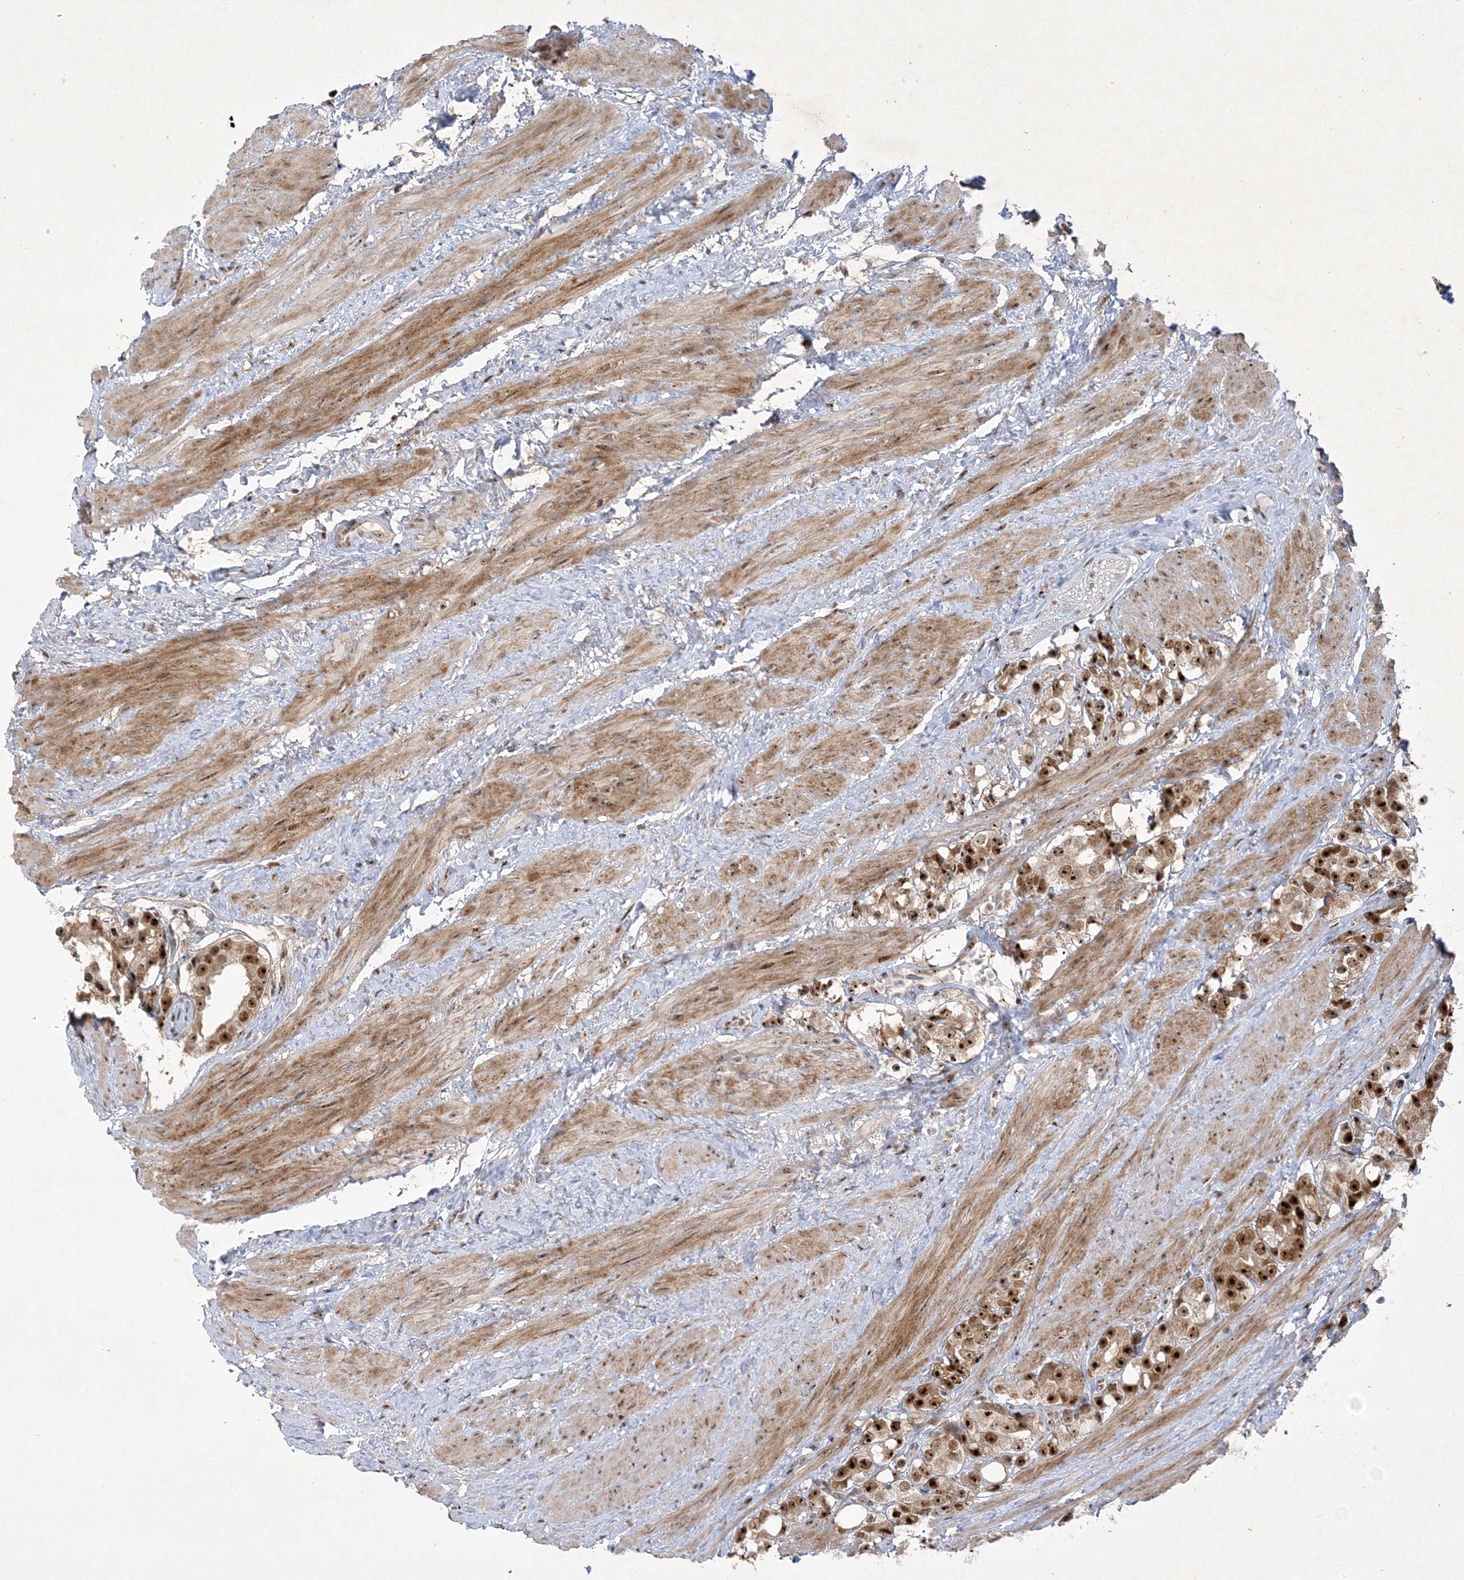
{"staining": {"intensity": "strong", "quantity": ">75%", "location": "nuclear"}, "tissue": "prostate cancer", "cell_type": "Tumor cells", "image_type": "cancer", "snomed": [{"axis": "morphology", "description": "Adenocarcinoma, NOS"}, {"axis": "topography", "description": "Prostate"}], "caption": "Adenocarcinoma (prostate) tissue shows strong nuclear expression in approximately >75% of tumor cells", "gene": "NPM3", "patient": {"sex": "male", "age": 79}}